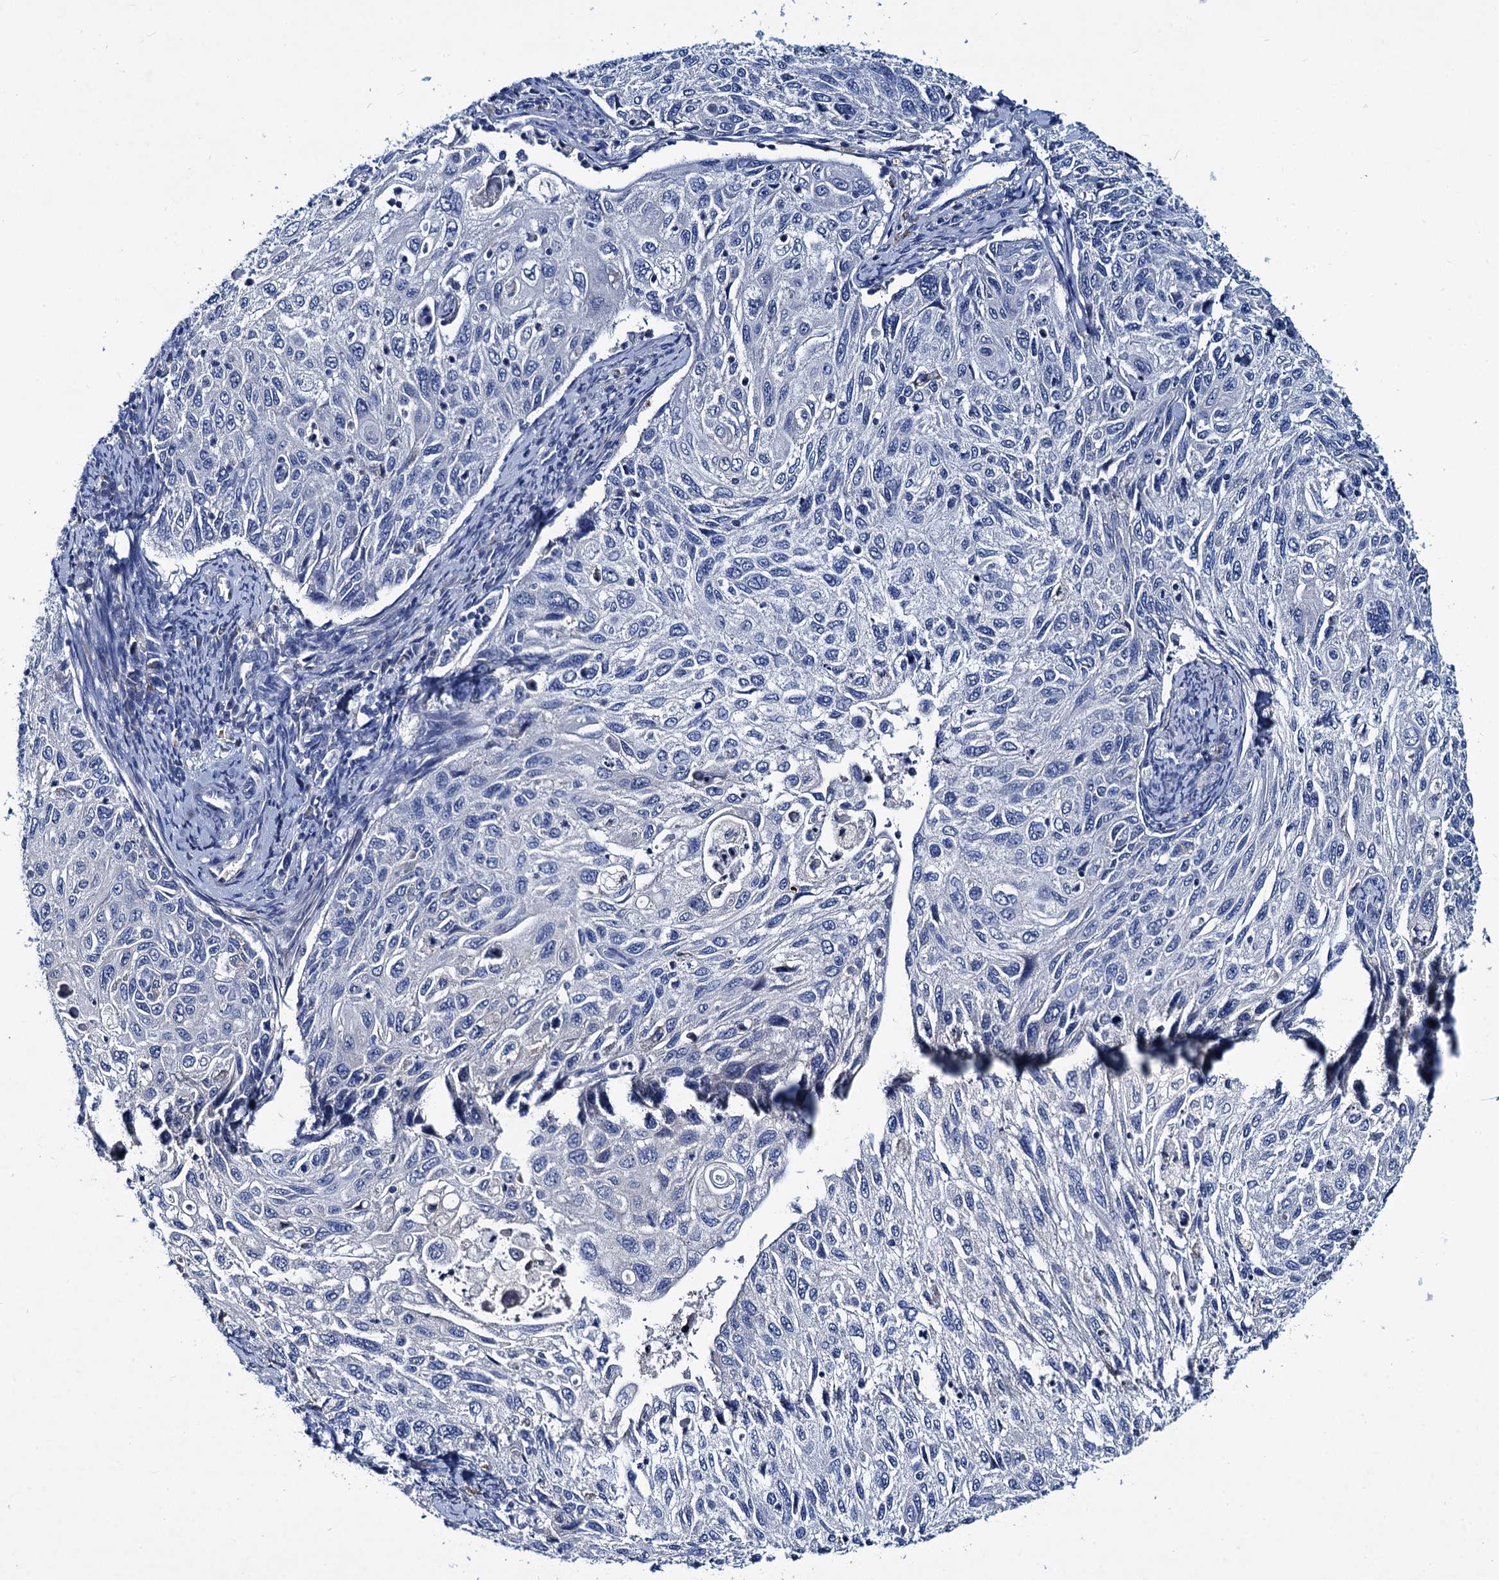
{"staining": {"intensity": "negative", "quantity": "none", "location": "none"}, "tissue": "cervical cancer", "cell_type": "Tumor cells", "image_type": "cancer", "snomed": [{"axis": "morphology", "description": "Squamous cell carcinoma, NOS"}, {"axis": "topography", "description": "Cervix"}], "caption": "Squamous cell carcinoma (cervical) was stained to show a protein in brown. There is no significant staining in tumor cells.", "gene": "RTKN2", "patient": {"sex": "female", "age": 70}}